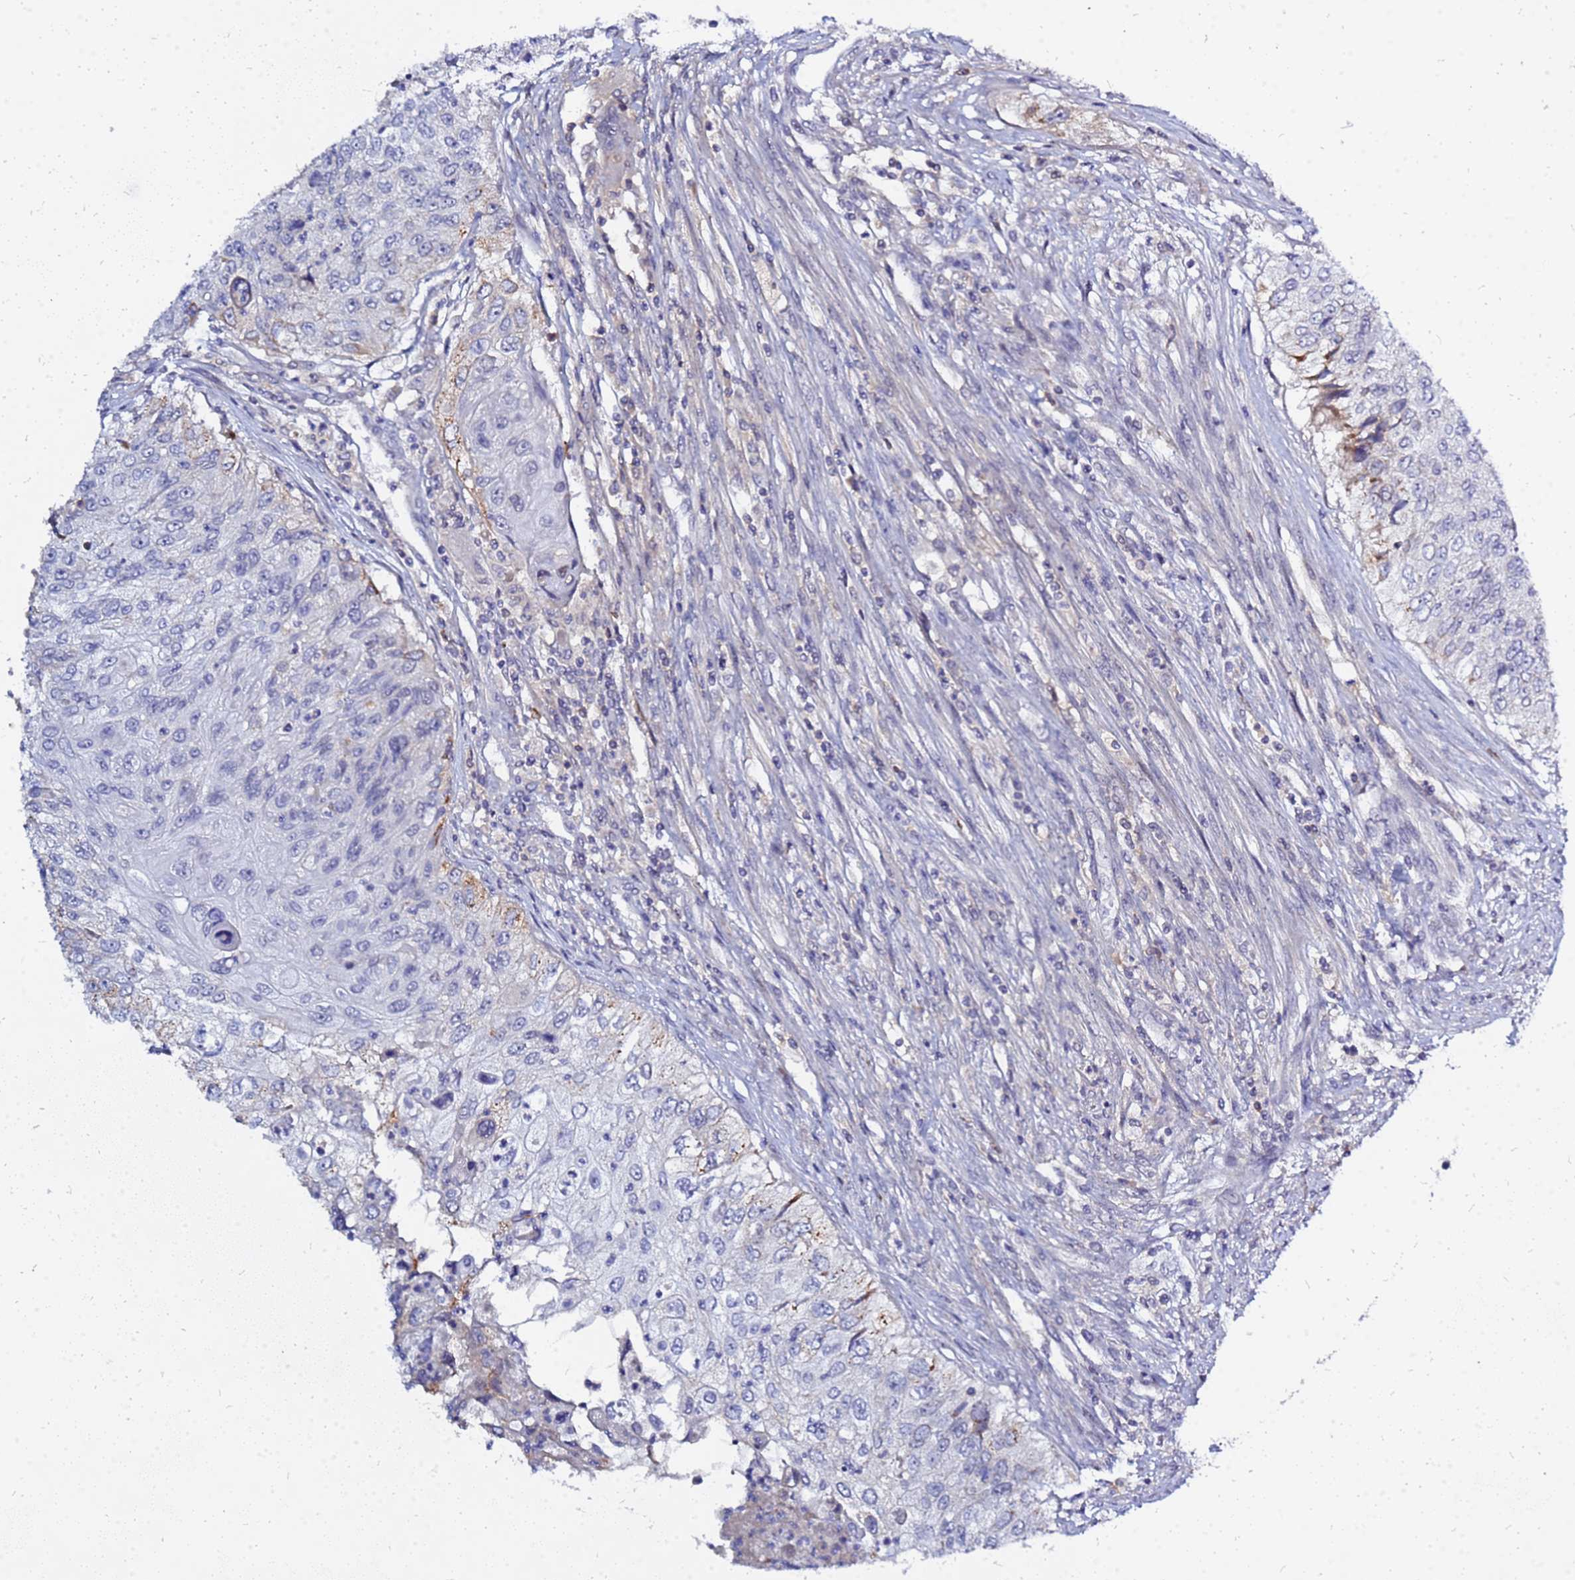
{"staining": {"intensity": "negative", "quantity": "none", "location": "none"}, "tissue": "urothelial cancer", "cell_type": "Tumor cells", "image_type": "cancer", "snomed": [{"axis": "morphology", "description": "Urothelial carcinoma, High grade"}, {"axis": "topography", "description": "Urinary bladder"}], "caption": "Tumor cells show no significant positivity in urothelial cancer. (Brightfield microscopy of DAB IHC at high magnification).", "gene": "SRGAP3", "patient": {"sex": "female", "age": 60}}